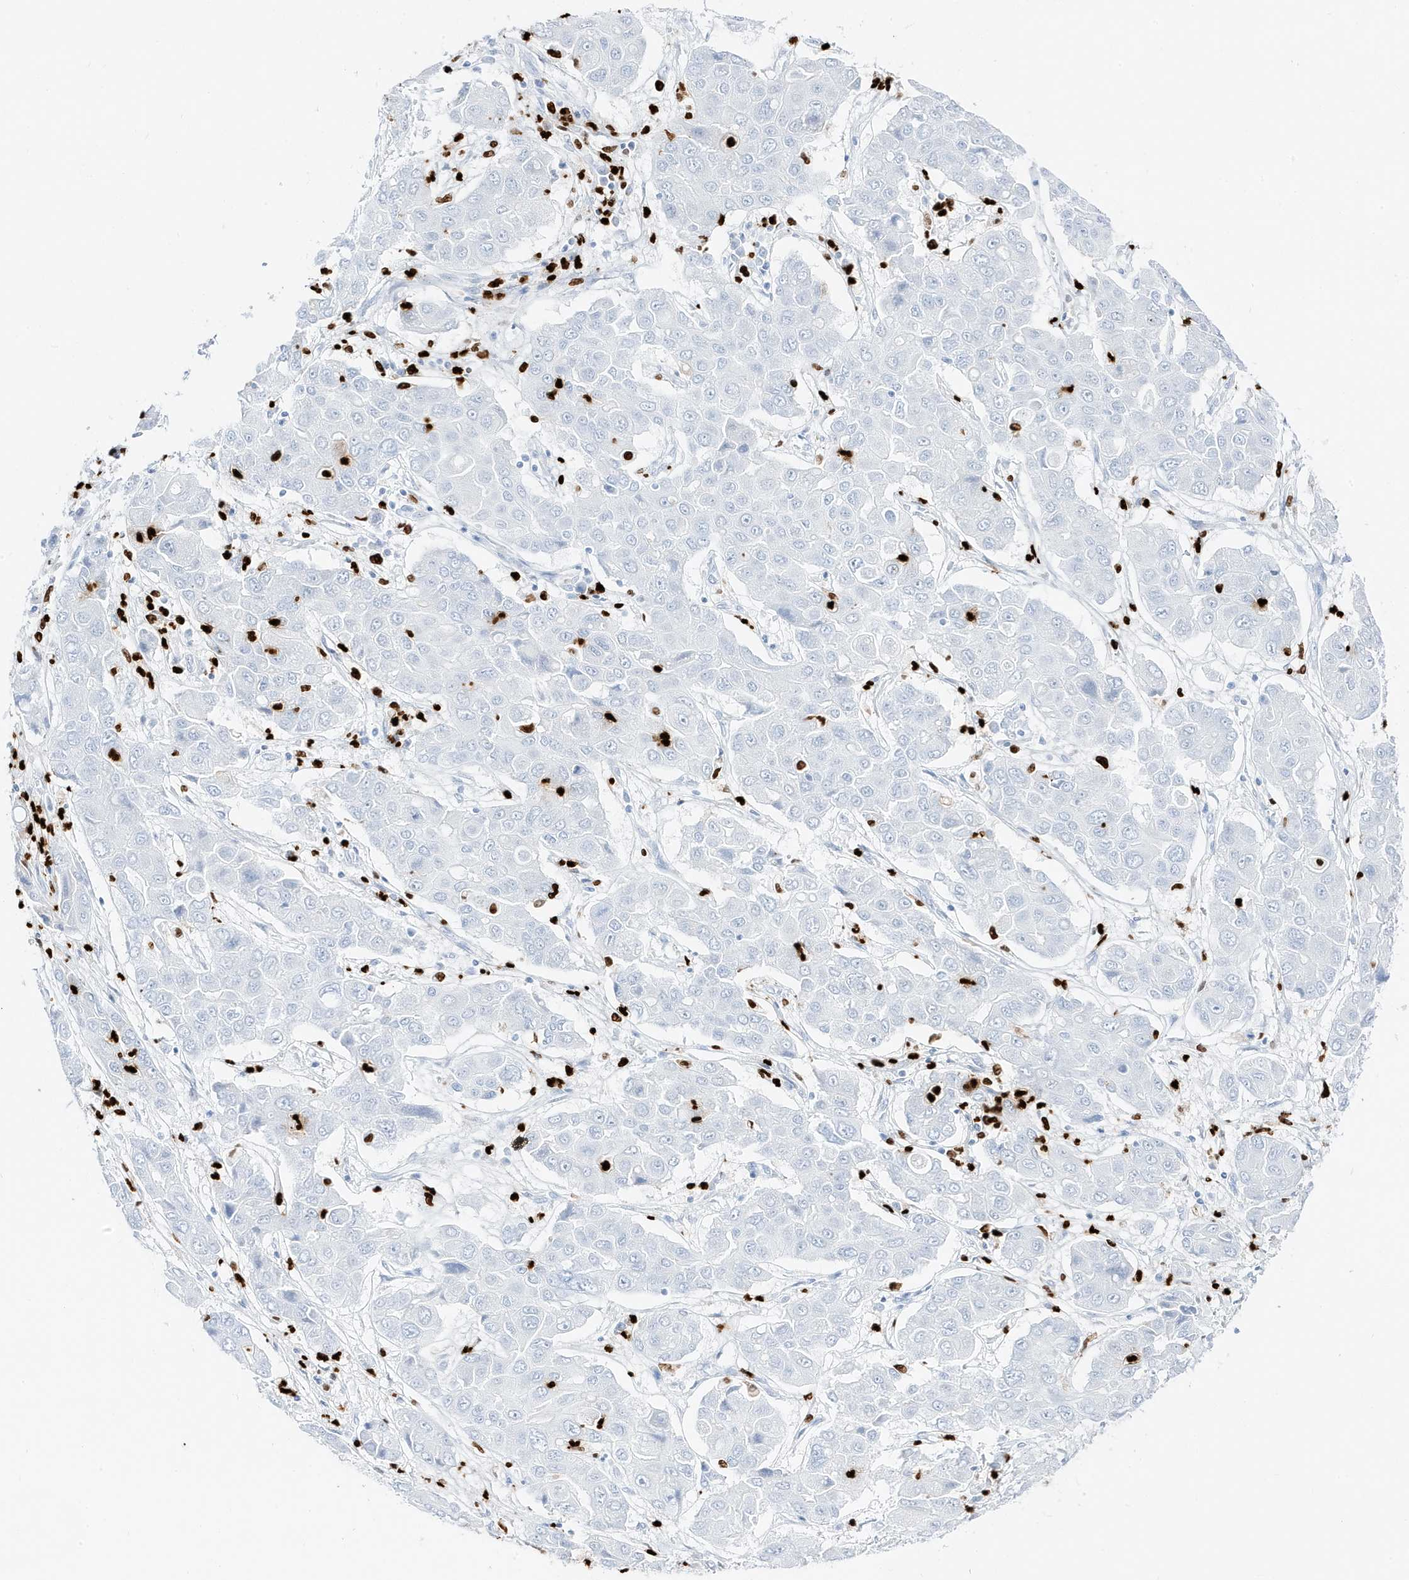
{"staining": {"intensity": "negative", "quantity": "none", "location": "none"}, "tissue": "liver cancer", "cell_type": "Tumor cells", "image_type": "cancer", "snomed": [{"axis": "morphology", "description": "Cholangiocarcinoma"}, {"axis": "topography", "description": "Liver"}], "caption": "A high-resolution micrograph shows immunohistochemistry (IHC) staining of liver cancer (cholangiocarcinoma), which demonstrates no significant expression in tumor cells.", "gene": "MNDA", "patient": {"sex": "male", "age": 67}}